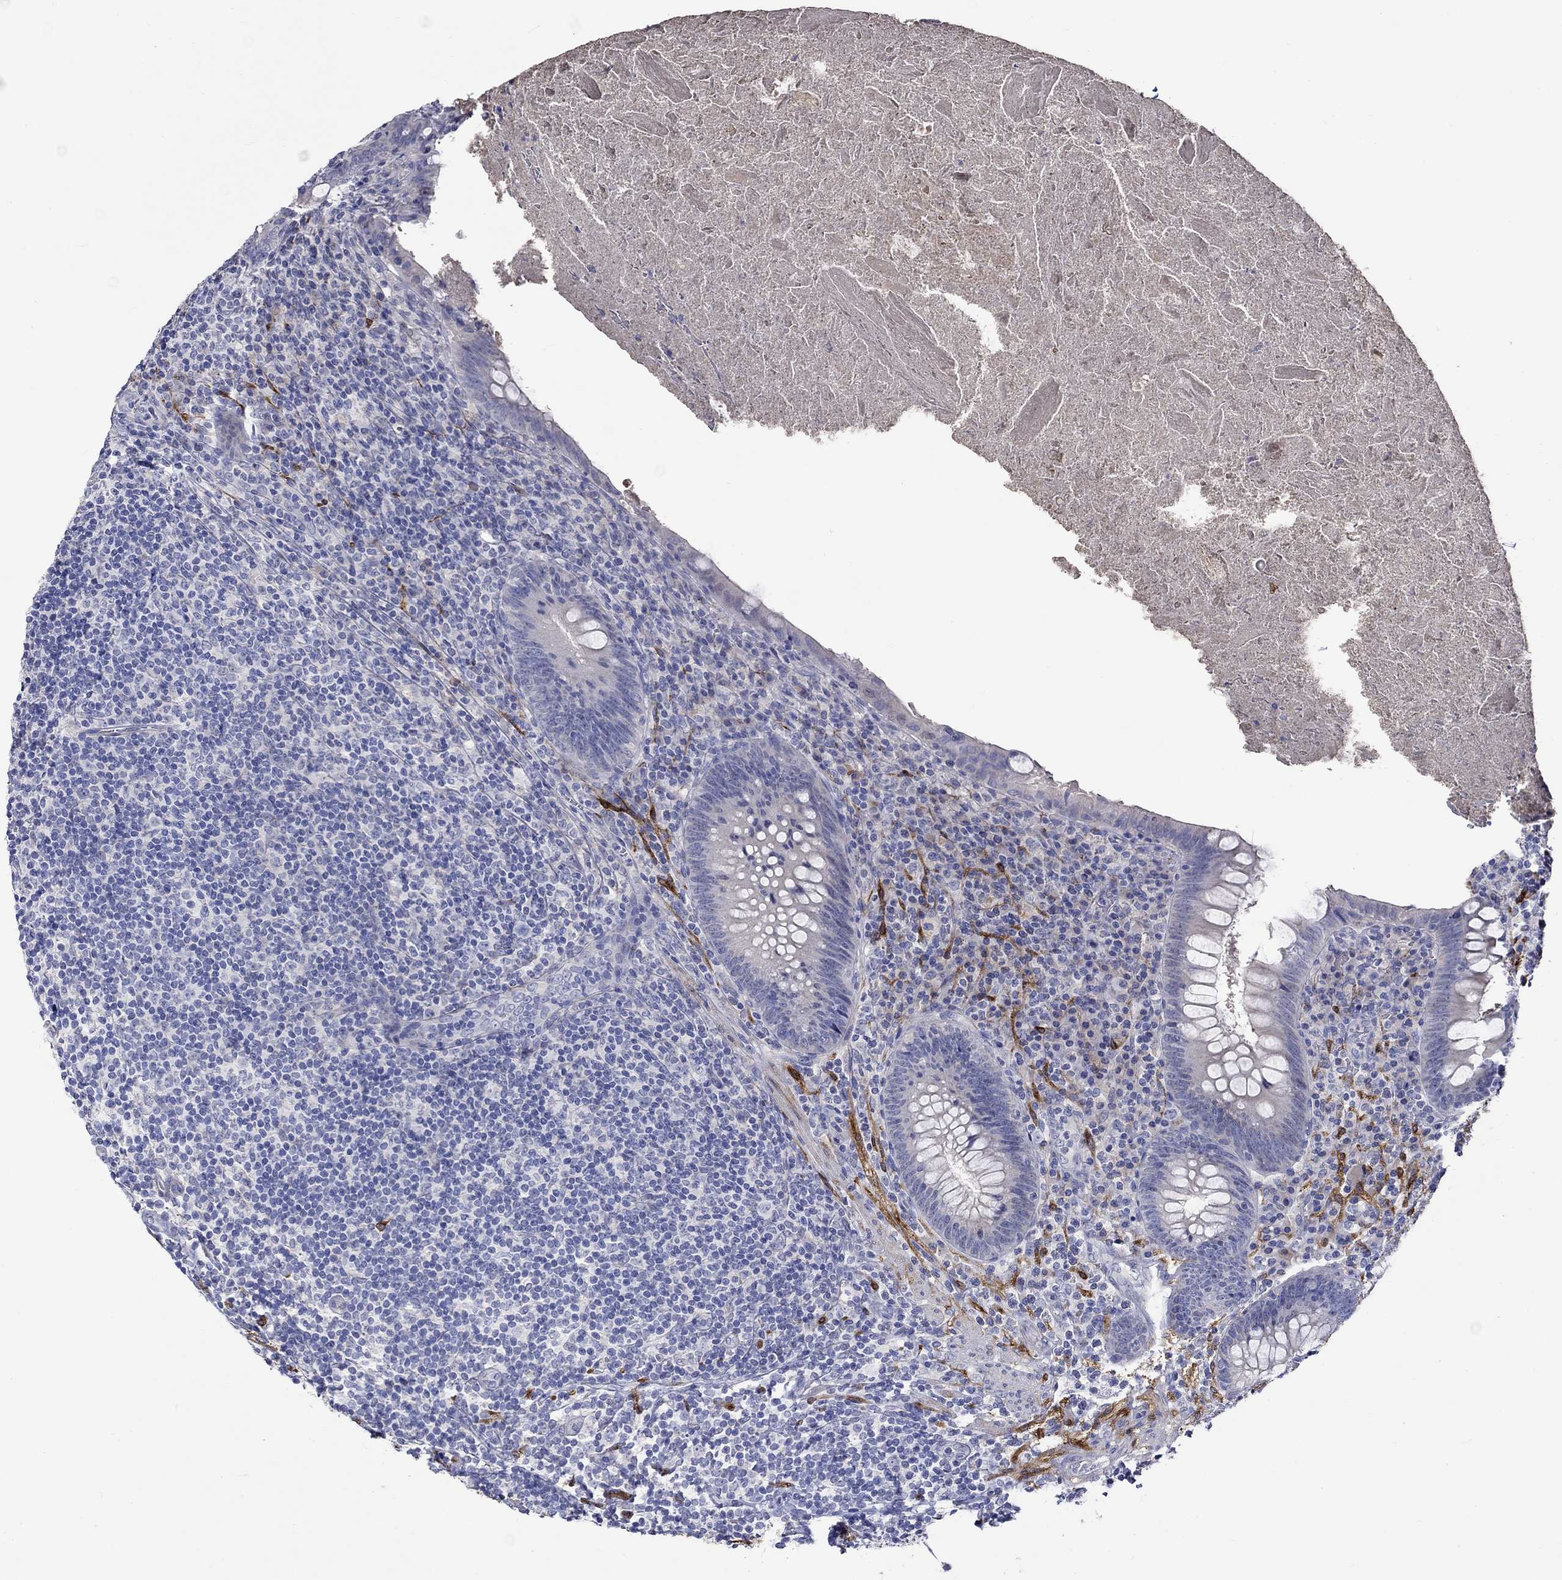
{"staining": {"intensity": "negative", "quantity": "none", "location": "none"}, "tissue": "appendix", "cell_type": "Glandular cells", "image_type": "normal", "snomed": [{"axis": "morphology", "description": "Normal tissue, NOS"}, {"axis": "topography", "description": "Appendix"}], "caption": "DAB immunohistochemical staining of unremarkable appendix exhibits no significant expression in glandular cells. (DAB immunohistochemistry (IHC) visualized using brightfield microscopy, high magnification).", "gene": "CRYAB", "patient": {"sex": "male", "age": 47}}